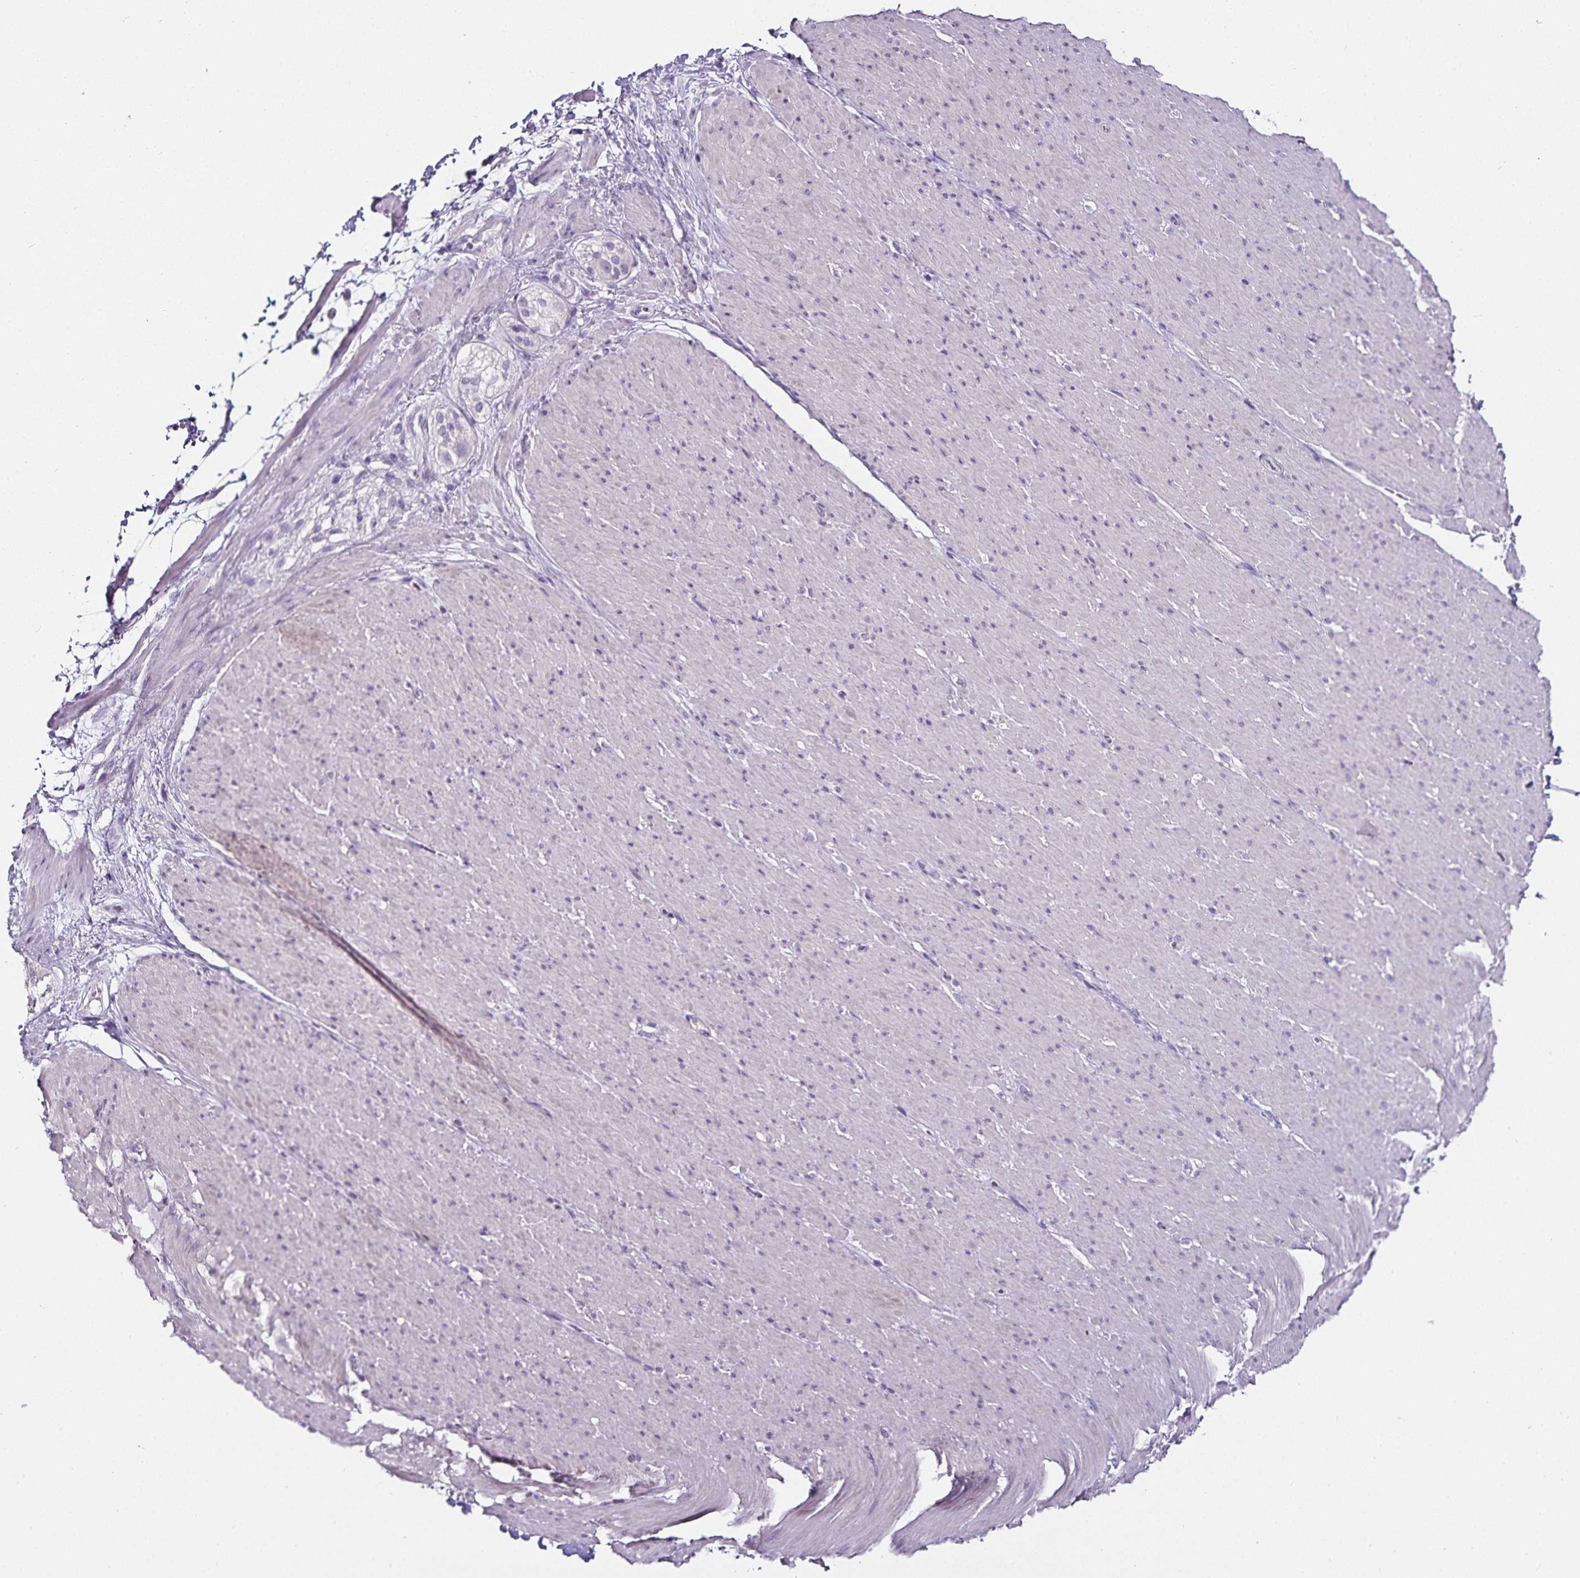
{"staining": {"intensity": "negative", "quantity": "none", "location": "none"}, "tissue": "smooth muscle", "cell_type": "Smooth muscle cells", "image_type": "normal", "snomed": [{"axis": "morphology", "description": "Normal tissue, NOS"}, {"axis": "topography", "description": "Smooth muscle"}, {"axis": "topography", "description": "Rectum"}], "caption": "DAB (3,3'-diaminobenzidine) immunohistochemical staining of normal human smooth muscle demonstrates no significant staining in smooth muscle cells.", "gene": "CA12", "patient": {"sex": "male", "age": 53}}